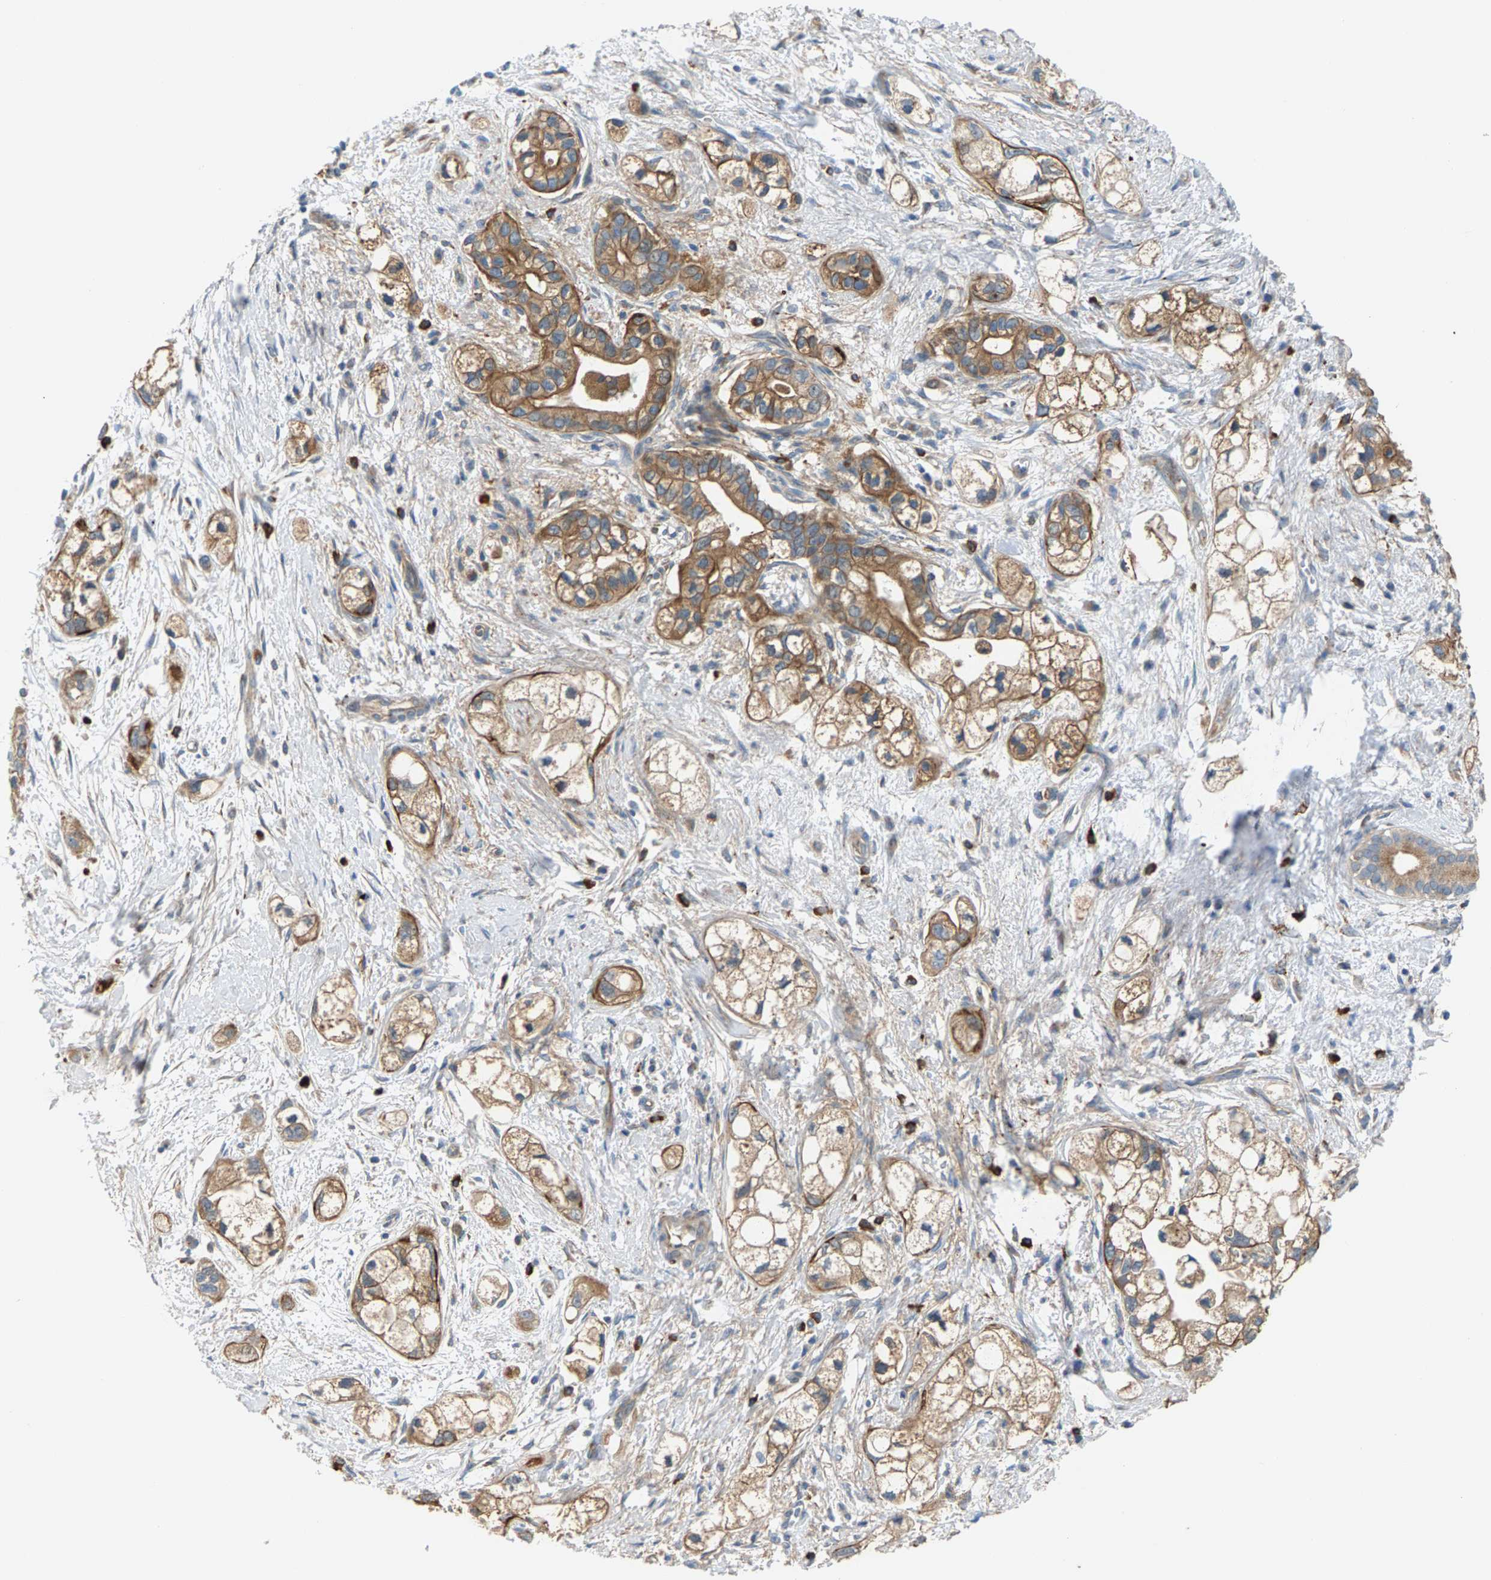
{"staining": {"intensity": "moderate", "quantity": ">75%", "location": "cytoplasmic/membranous"}, "tissue": "pancreatic cancer", "cell_type": "Tumor cells", "image_type": "cancer", "snomed": [{"axis": "morphology", "description": "Adenocarcinoma, NOS"}, {"axis": "topography", "description": "Pancreas"}], "caption": "The photomicrograph demonstrates staining of pancreatic cancer, revealing moderate cytoplasmic/membranous protein staining (brown color) within tumor cells.", "gene": "PDCL", "patient": {"sex": "male", "age": 74}}